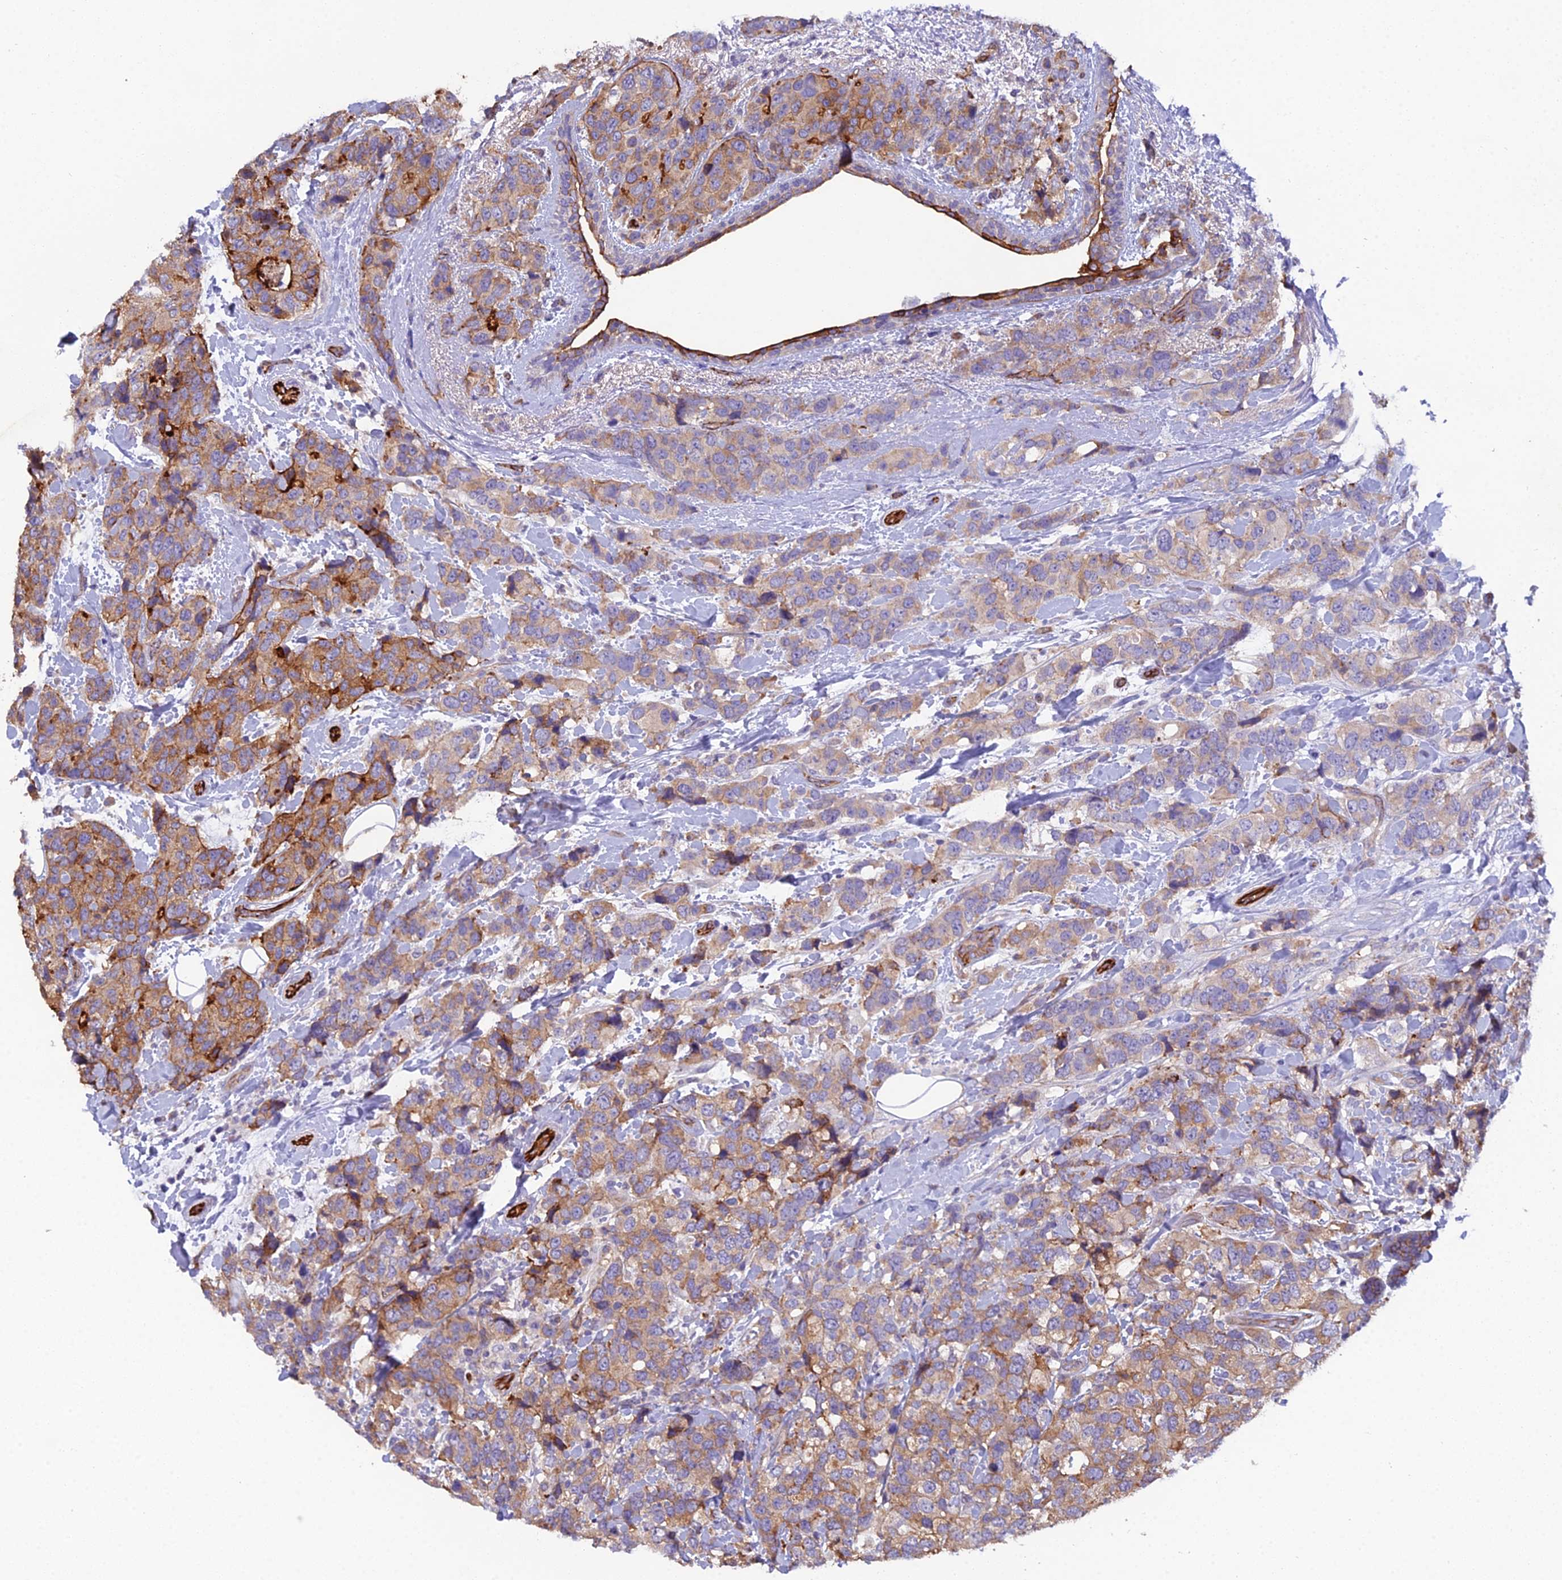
{"staining": {"intensity": "moderate", "quantity": "25%-75%", "location": "cytoplasmic/membranous"}, "tissue": "breast cancer", "cell_type": "Tumor cells", "image_type": "cancer", "snomed": [{"axis": "morphology", "description": "Lobular carcinoma"}, {"axis": "topography", "description": "Breast"}], "caption": "A high-resolution micrograph shows immunohistochemistry (IHC) staining of breast cancer (lobular carcinoma), which exhibits moderate cytoplasmic/membranous expression in about 25%-75% of tumor cells. The protein is shown in brown color, while the nuclei are stained blue.", "gene": "CFAP47", "patient": {"sex": "female", "age": 59}}